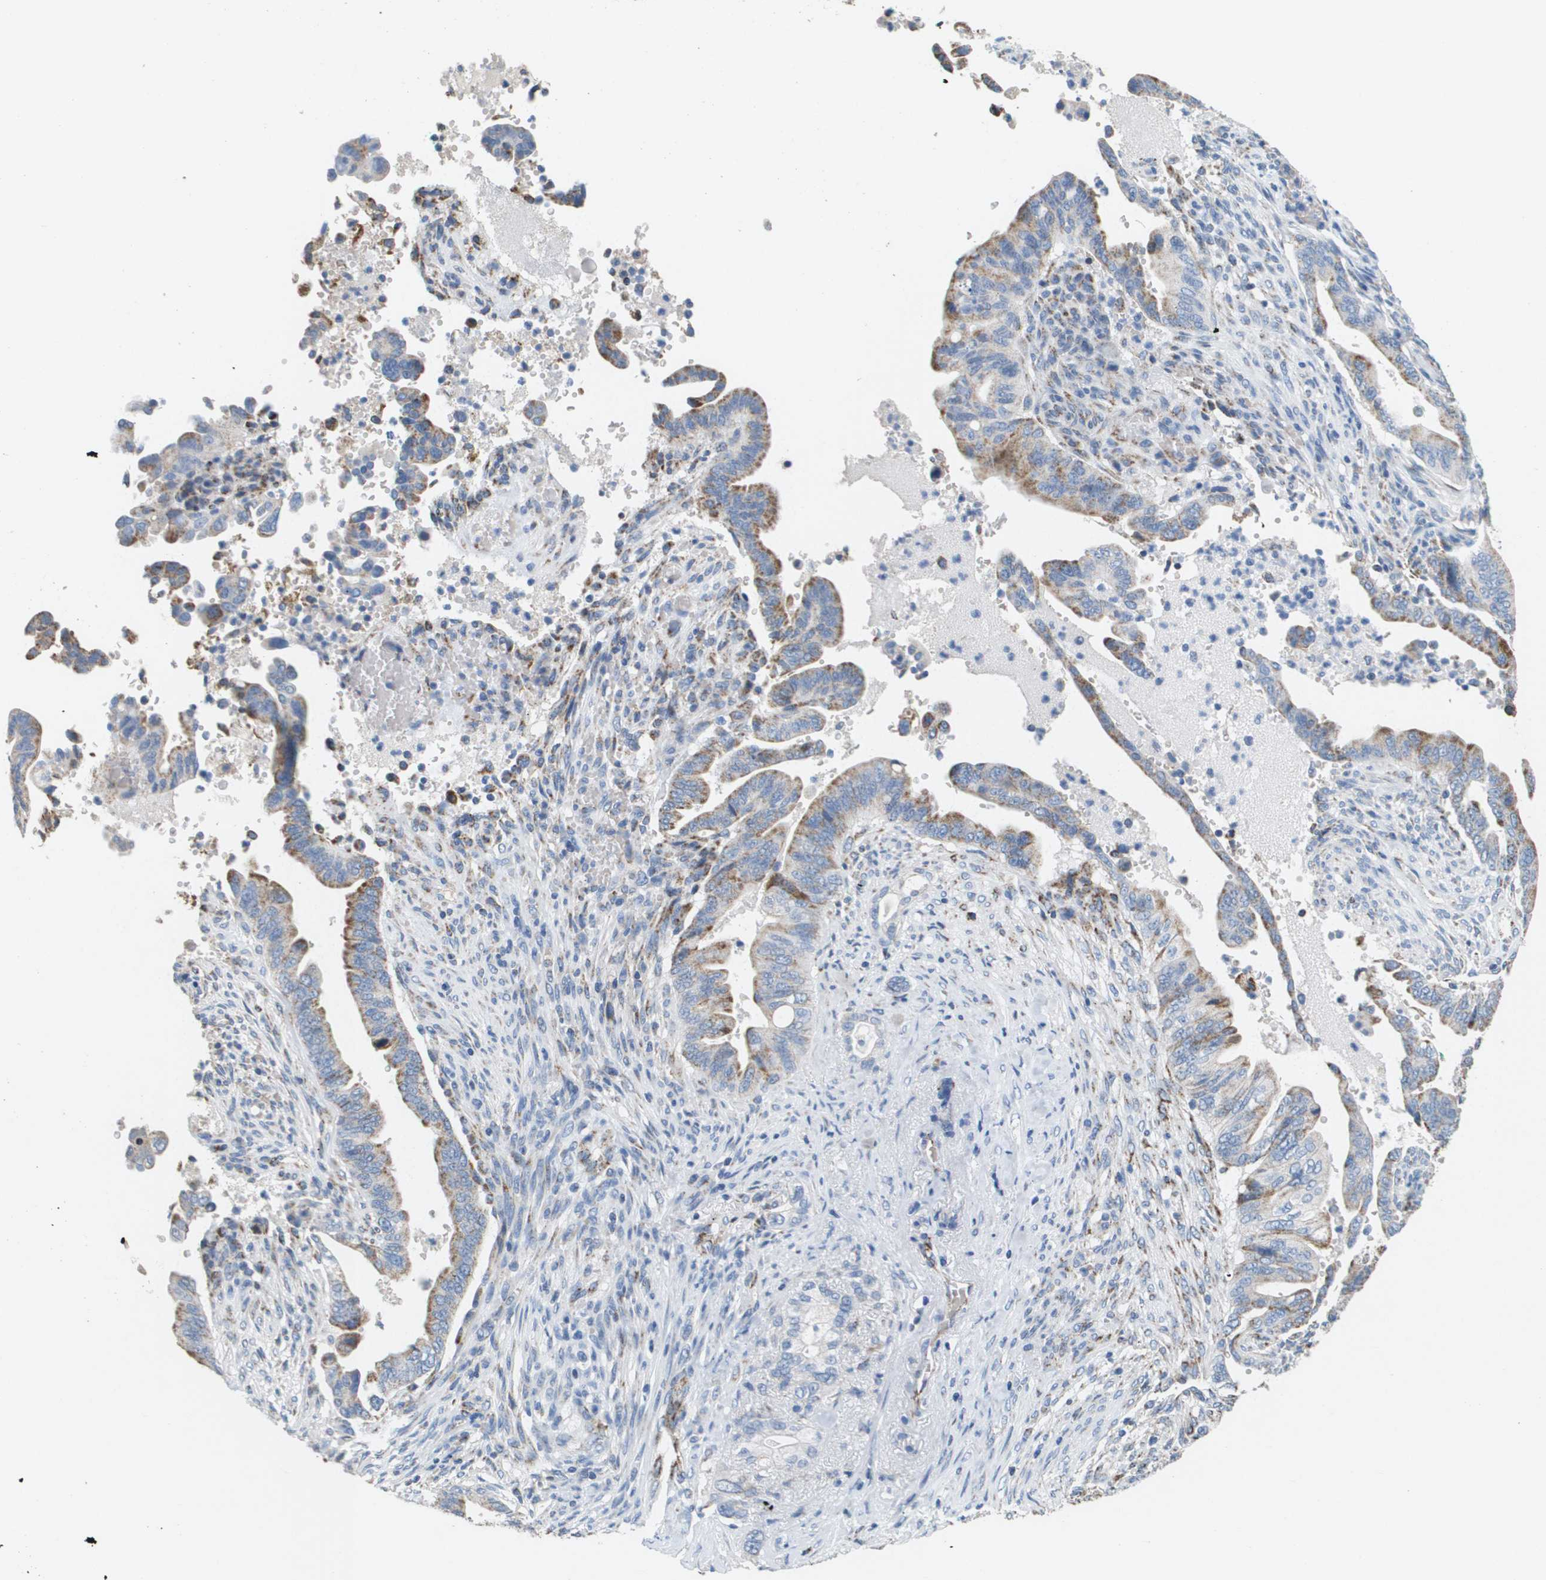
{"staining": {"intensity": "strong", "quantity": ">75%", "location": "cytoplasmic/membranous"}, "tissue": "pancreatic cancer", "cell_type": "Tumor cells", "image_type": "cancer", "snomed": [{"axis": "morphology", "description": "Adenocarcinoma, NOS"}, {"axis": "topography", "description": "Pancreas"}], "caption": "Tumor cells reveal high levels of strong cytoplasmic/membranous staining in approximately >75% of cells in pancreatic cancer (adenocarcinoma).", "gene": "ATP5F1B", "patient": {"sex": "male", "age": 70}}